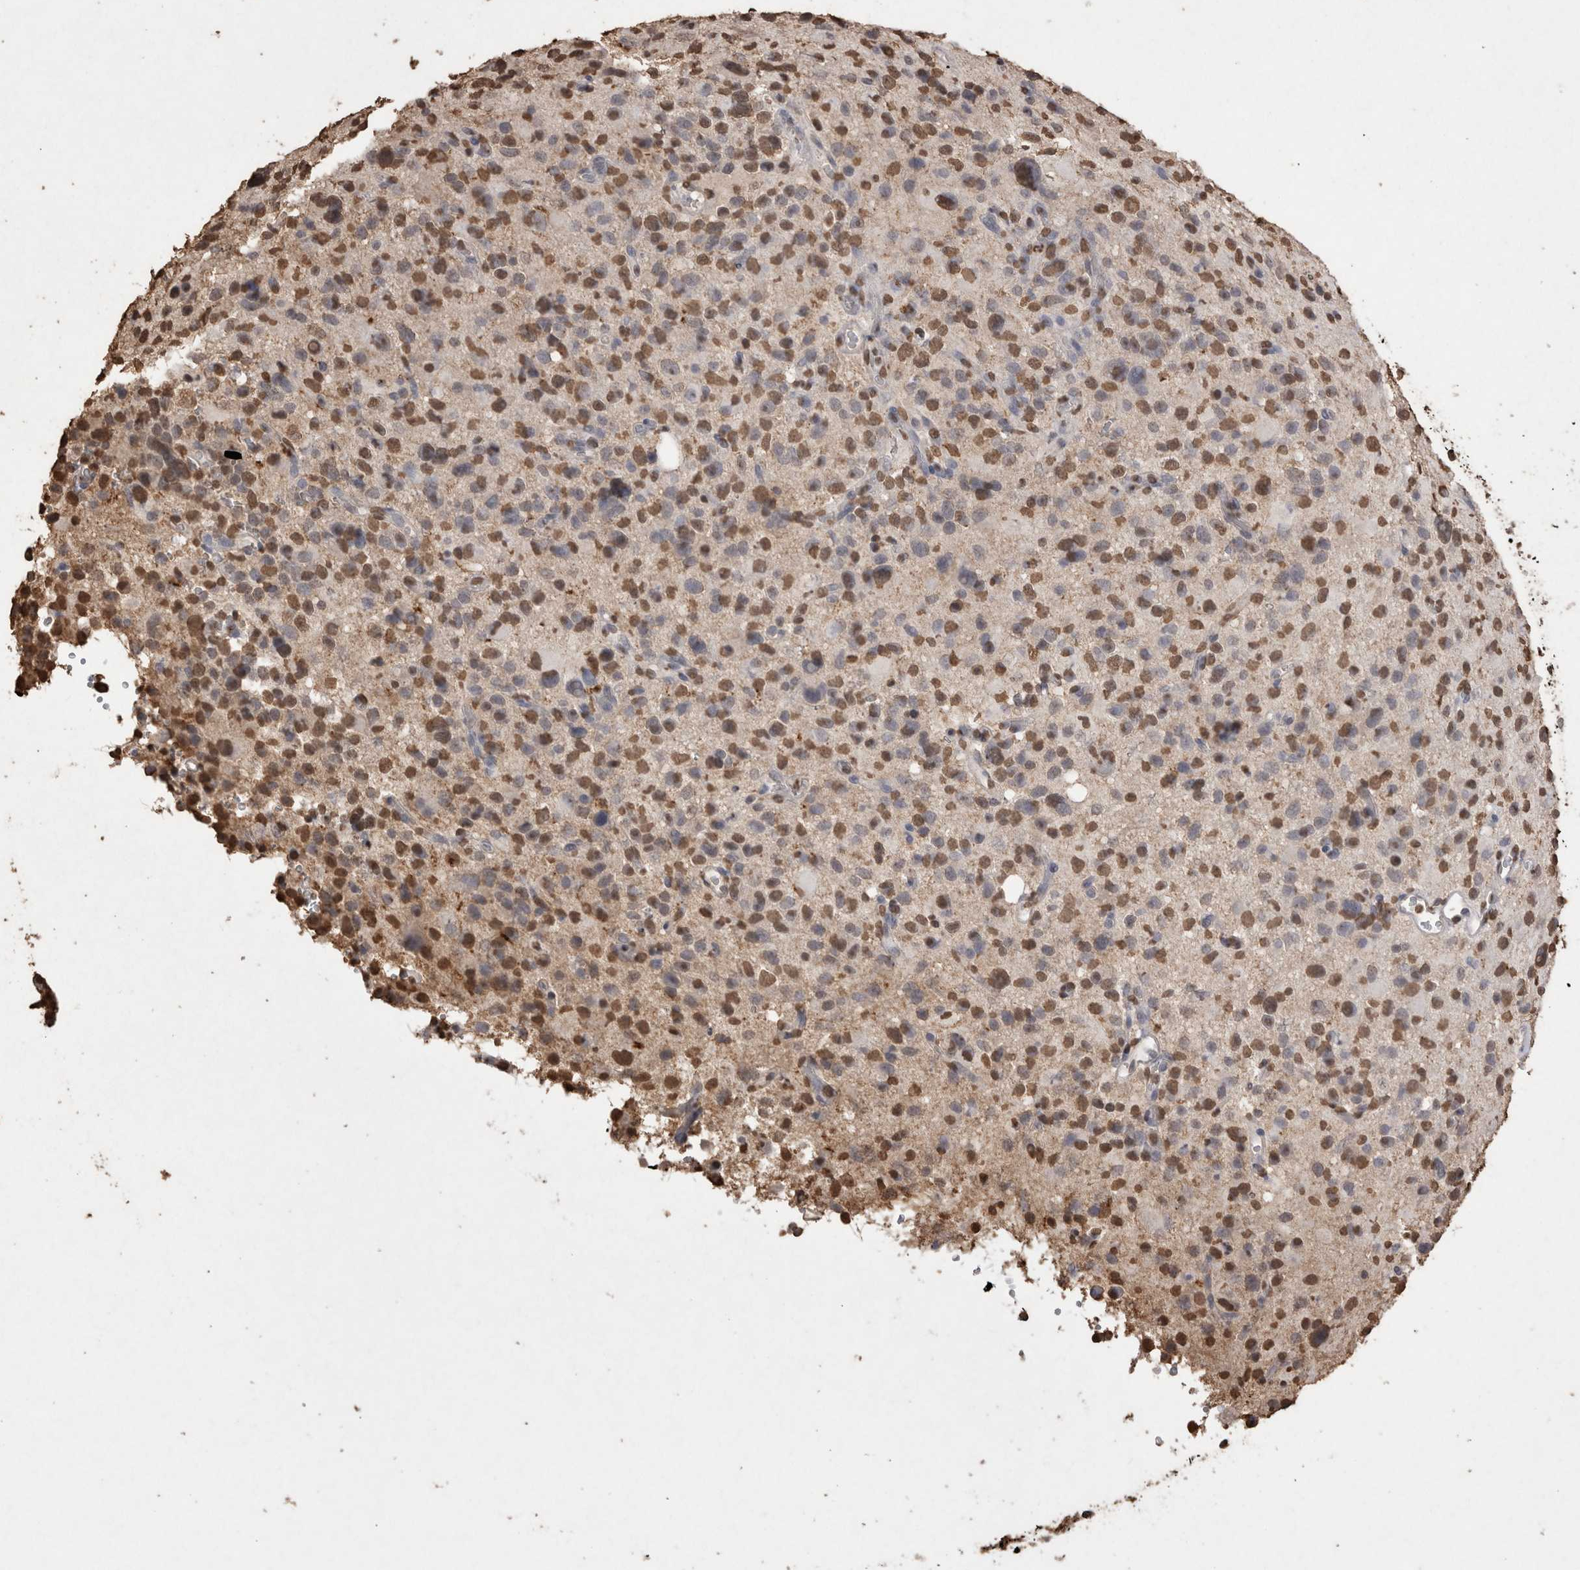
{"staining": {"intensity": "moderate", "quantity": "25%-75%", "location": "nuclear"}, "tissue": "glioma", "cell_type": "Tumor cells", "image_type": "cancer", "snomed": [{"axis": "morphology", "description": "Glioma, malignant, High grade"}, {"axis": "topography", "description": "Brain"}], "caption": "Glioma tissue demonstrates moderate nuclear positivity in approximately 25%-75% of tumor cells", "gene": "POU5F1", "patient": {"sex": "male", "age": 48}}